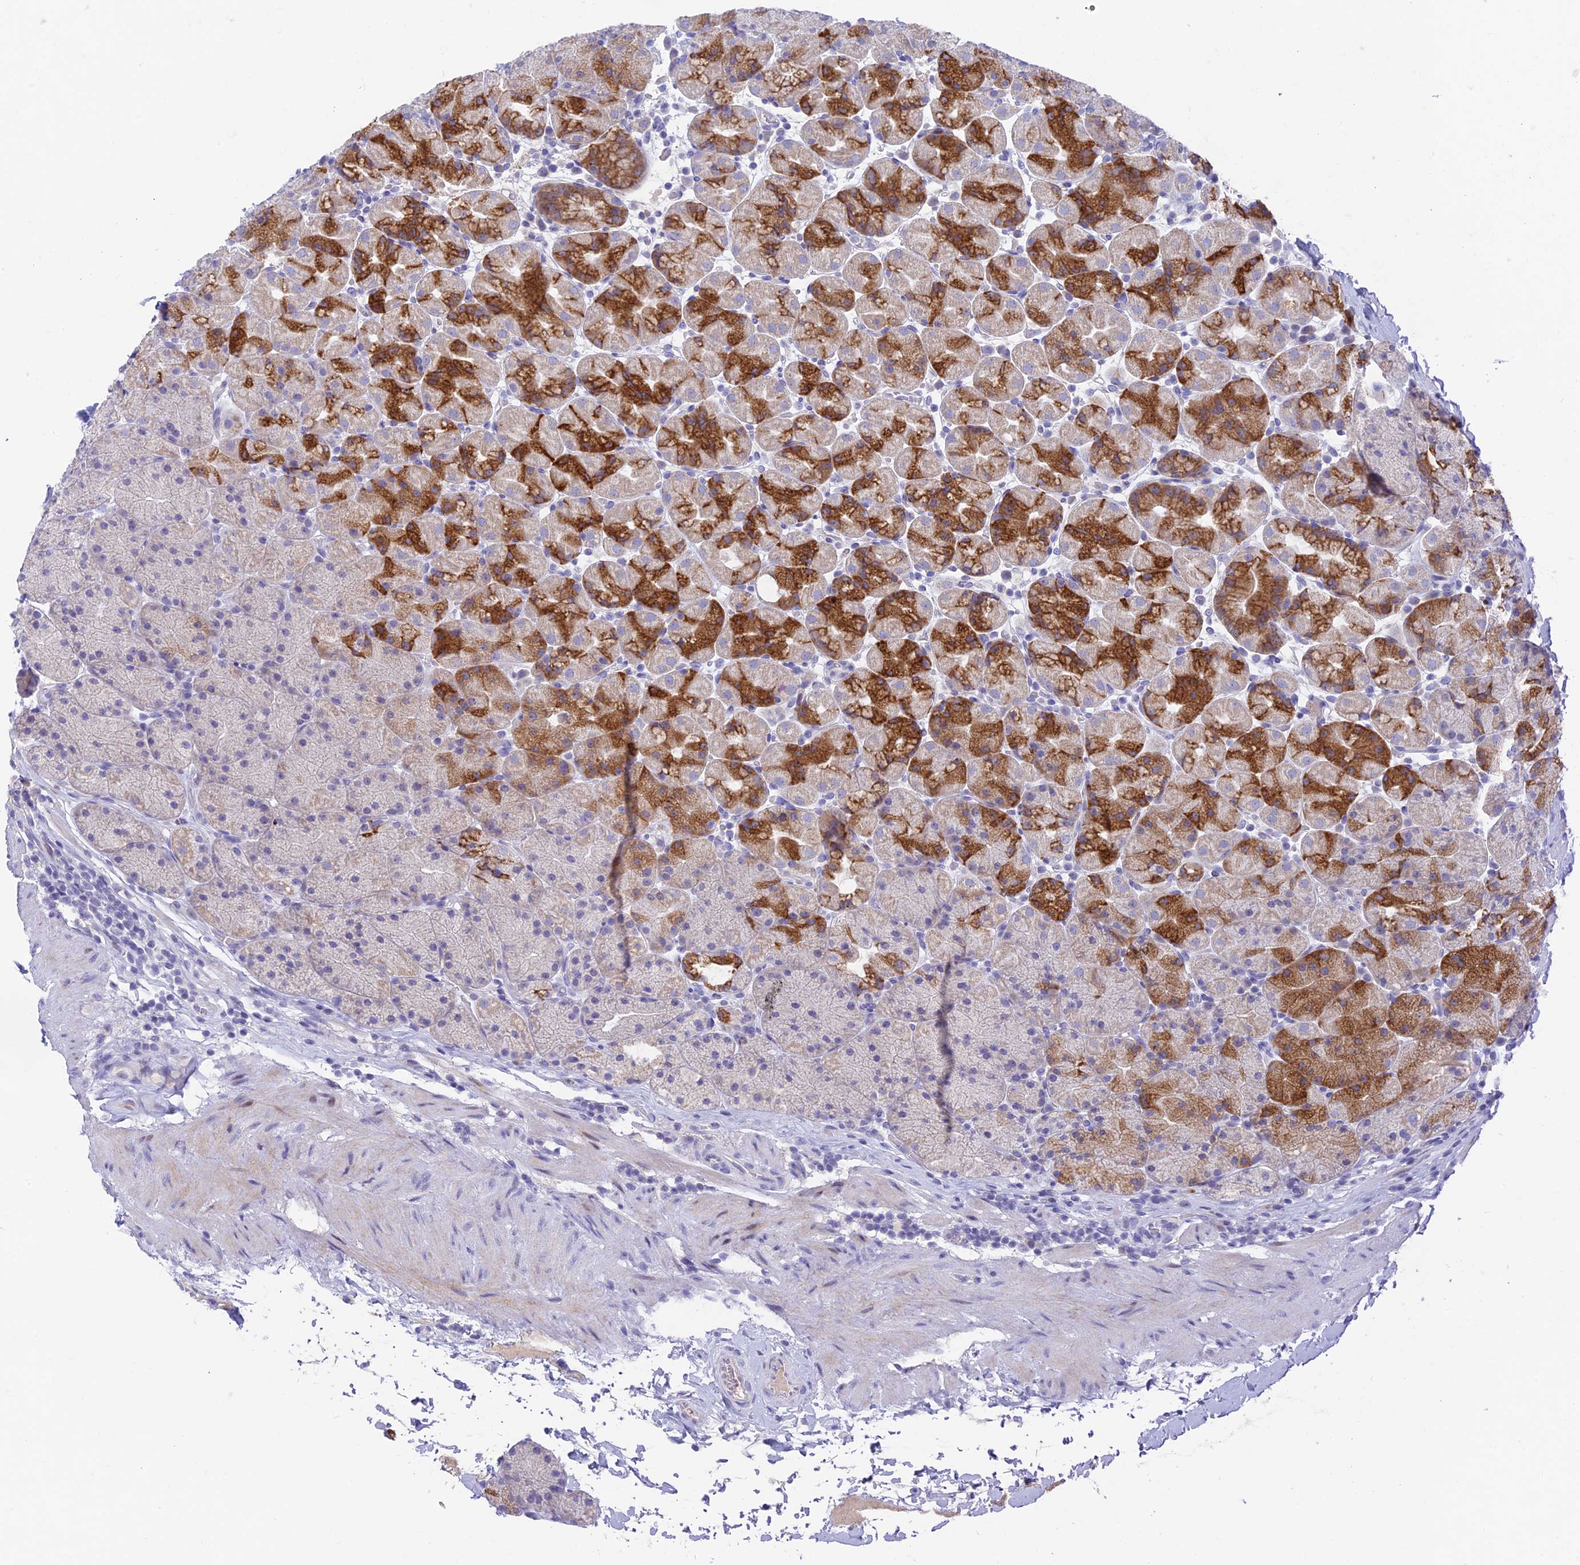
{"staining": {"intensity": "strong", "quantity": "25%-75%", "location": "cytoplasmic/membranous"}, "tissue": "stomach", "cell_type": "Glandular cells", "image_type": "normal", "snomed": [{"axis": "morphology", "description": "Normal tissue, NOS"}, {"axis": "topography", "description": "Stomach, upper"}, {"axis": "topography", "description": "Stomach, lower"}], "caption": "Glandular cells demonstrate strong cytoplasmic/membranous staining in approximately 25%-75% of cells in normal stomach.", "gene": "REXO5", "patient": {"sex": "male", "age": 67}}